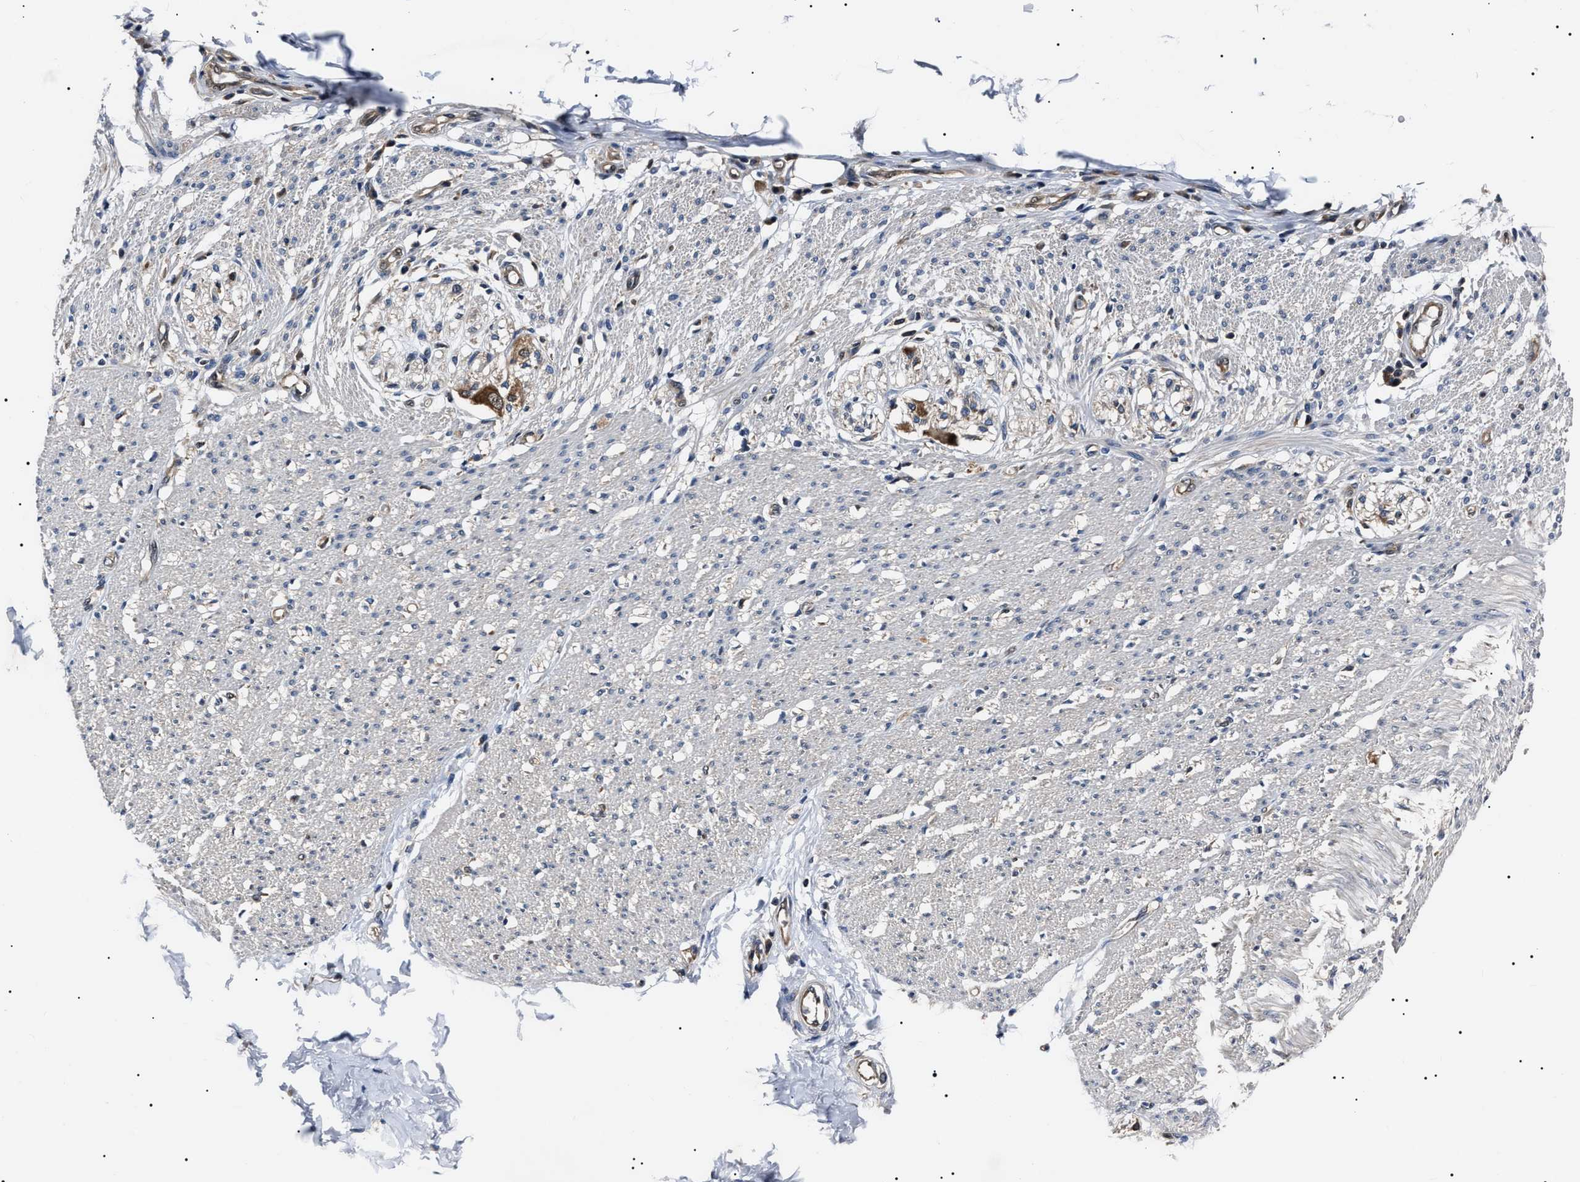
{"staining": {"intensity": "negative", "quantity": "none", "location": "none"}, "tissue": "smooth muscle", "cell_type": "Smooth muscle cells", "image_type": "normal", "snomed": [{"axis": "morphology", "description": "Normal tissue, NOS"}, {"axis": "morphology", "description": "Adenocarcinoma, NOS"}, {"axis": "topography", "description": "Colon"}, {"axis": "topography", "description": "Peripheral nerve tissue"}], "caption": "Smooth muscle cells are negative for protein expression in unremarkable human smooth muscle. (DAB immunohistochemistry with hematoxylin counter stain).", "gene": "CCT8", "patient": {"sex": "male", "age": 14}}